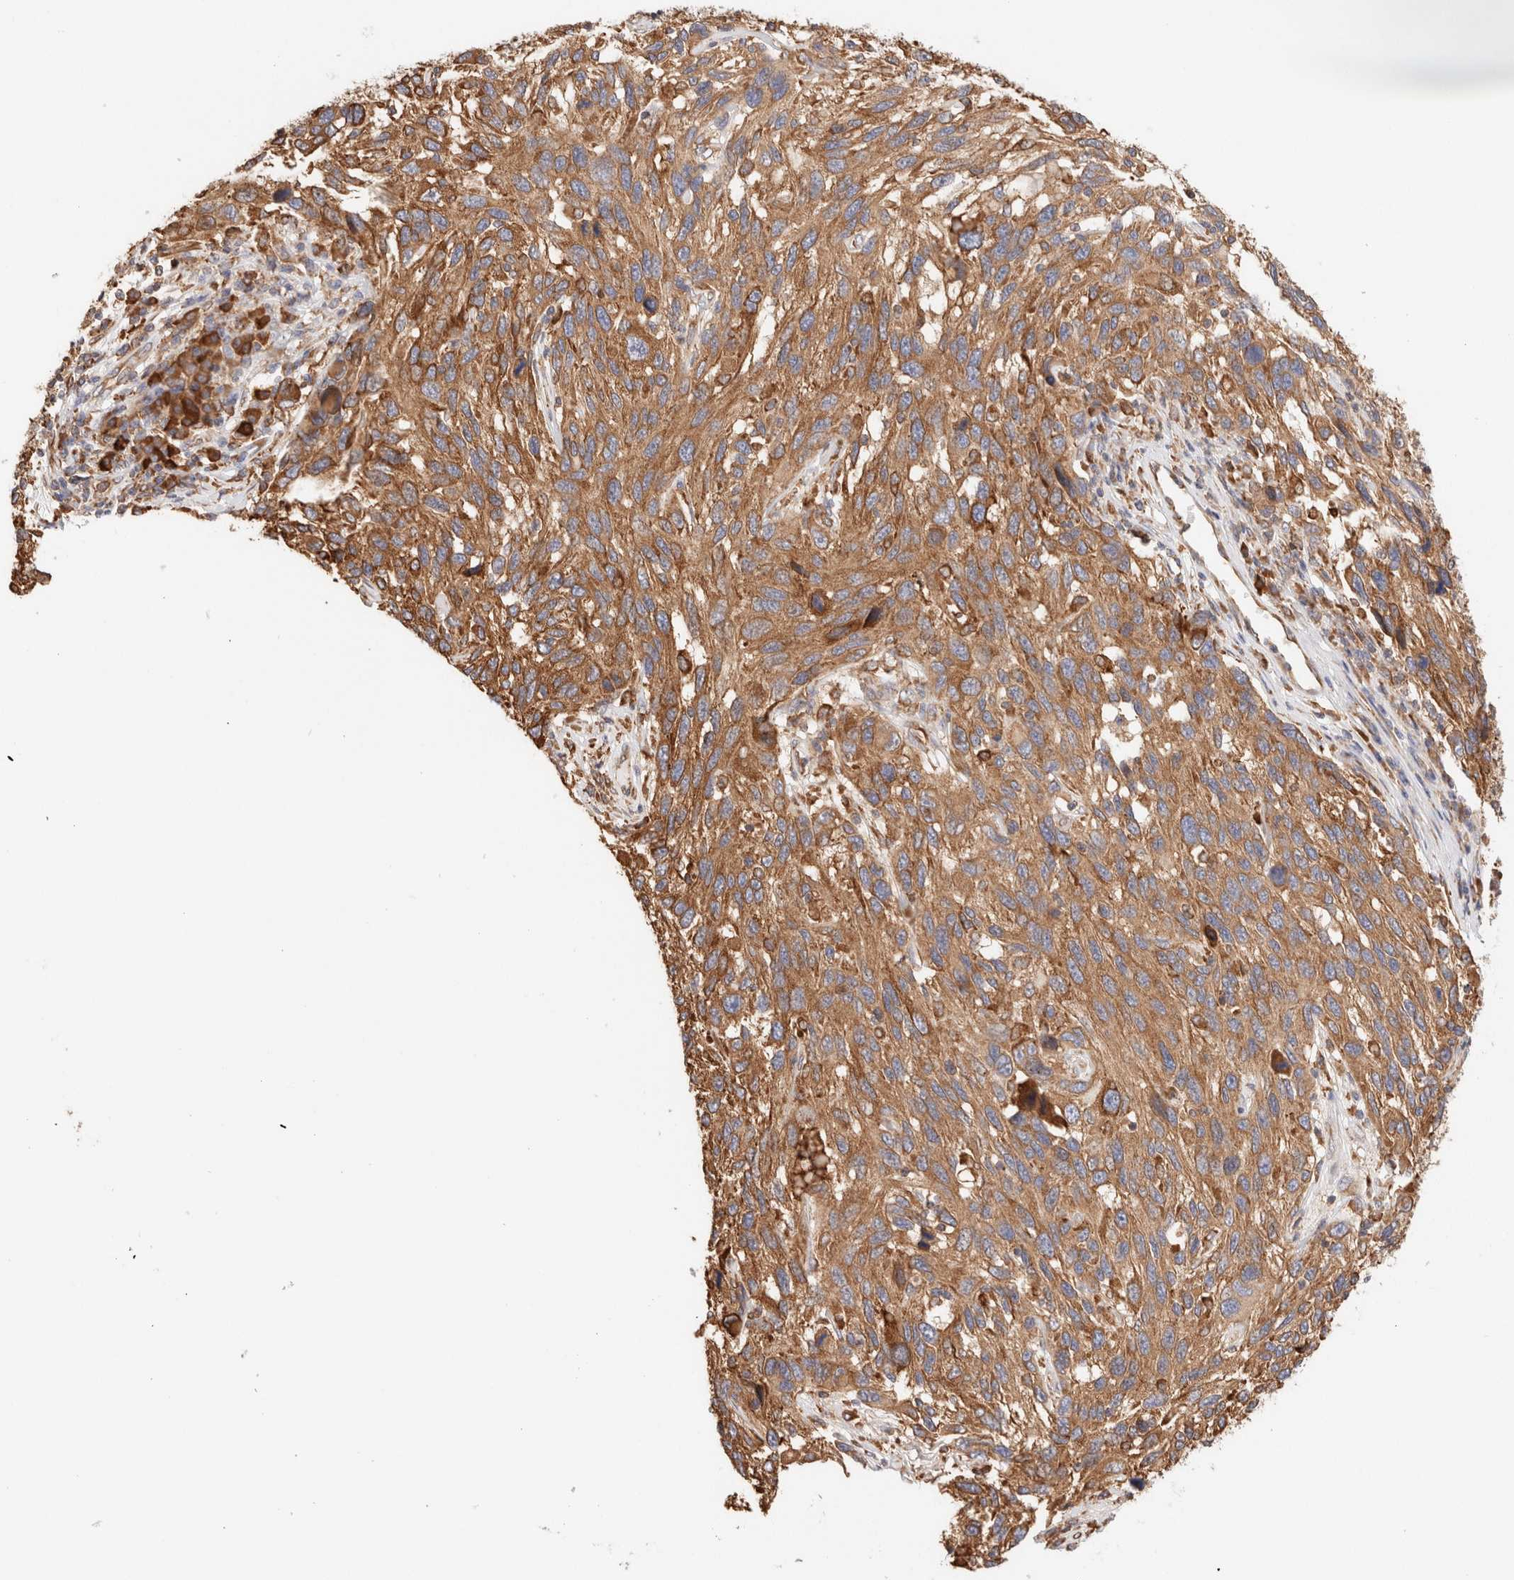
{"staining": {"intensity": "moderate", "quantity": ">75%", "location": "cytoplasmic/membranous"}, "tissue": "melanoma", "cell_type": "Tumor cells", "image_type": "cancer", "snomed": [{"axis": "morphology", "description": "Malignant melanoma, NOS"}, {"axis": "topography", "description": "Skin"}], "caption": "The micrograph shows a brown stain indicating the presence of a protein in the cytoplasmic/membranous of tumor cells in malignant melanoma. The staining was performed using DAB (3,3'-diaminobenzidine), with brown indicating positive protein expression. Nuclei are stained blue with hematoxylin.", "gene": "FER", "patient": {"sex": "male", "age": 53}}